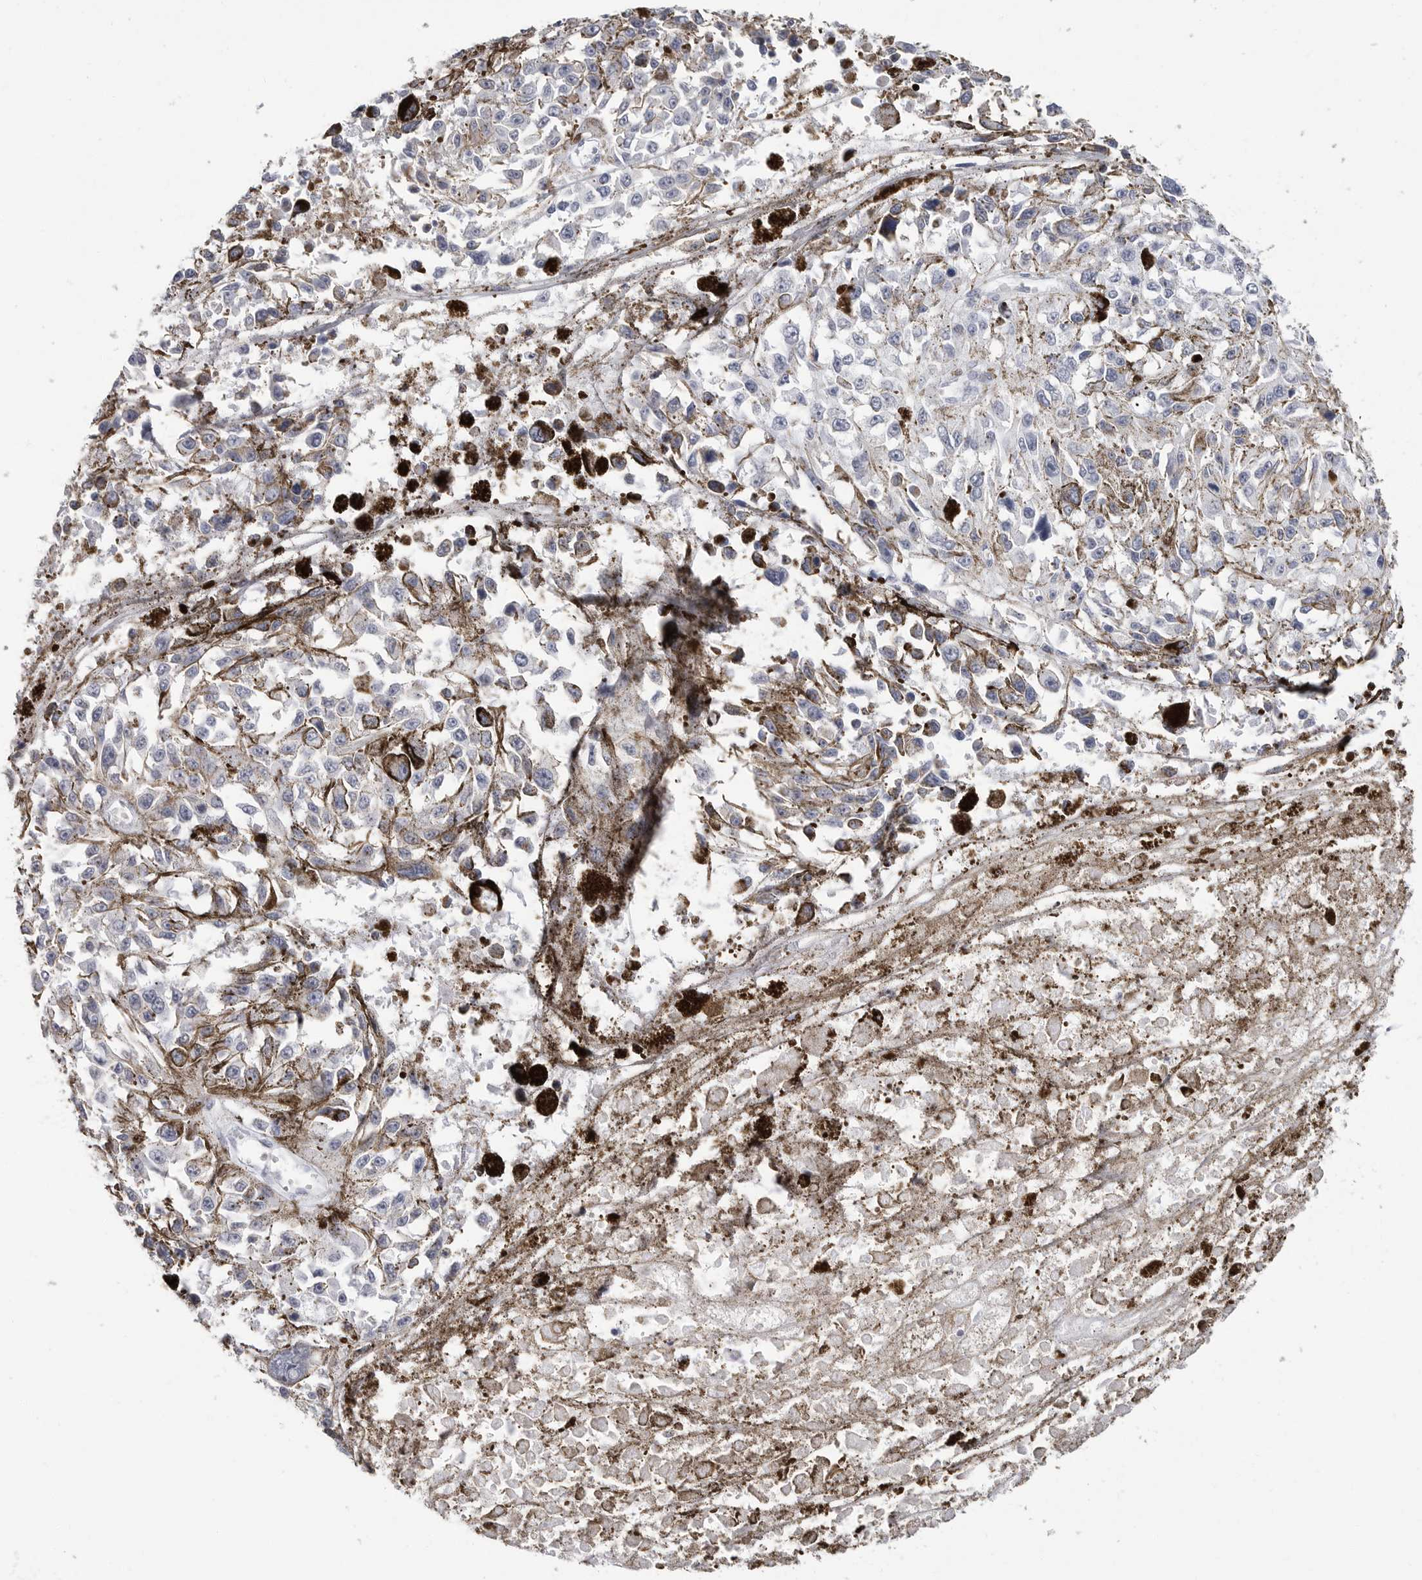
{"staining": {"intensity": "negative", "quantity": "none", "location": "none"}, "tissue": "melanoma", "cell_type": "Tumor cells", "image_type": "cancer", "snomed": [{"axis": "morphology", "description": "Malignant melanoma, Metastatic site"}, {"axis": "topography", "description": "Lymph node"}], "caption": "Immunohistochemical staining of melanoma reveals no significant positivity in tumor cells.", "gene": "ERICH3", "patient": {"sex": "male", "age": 59}}